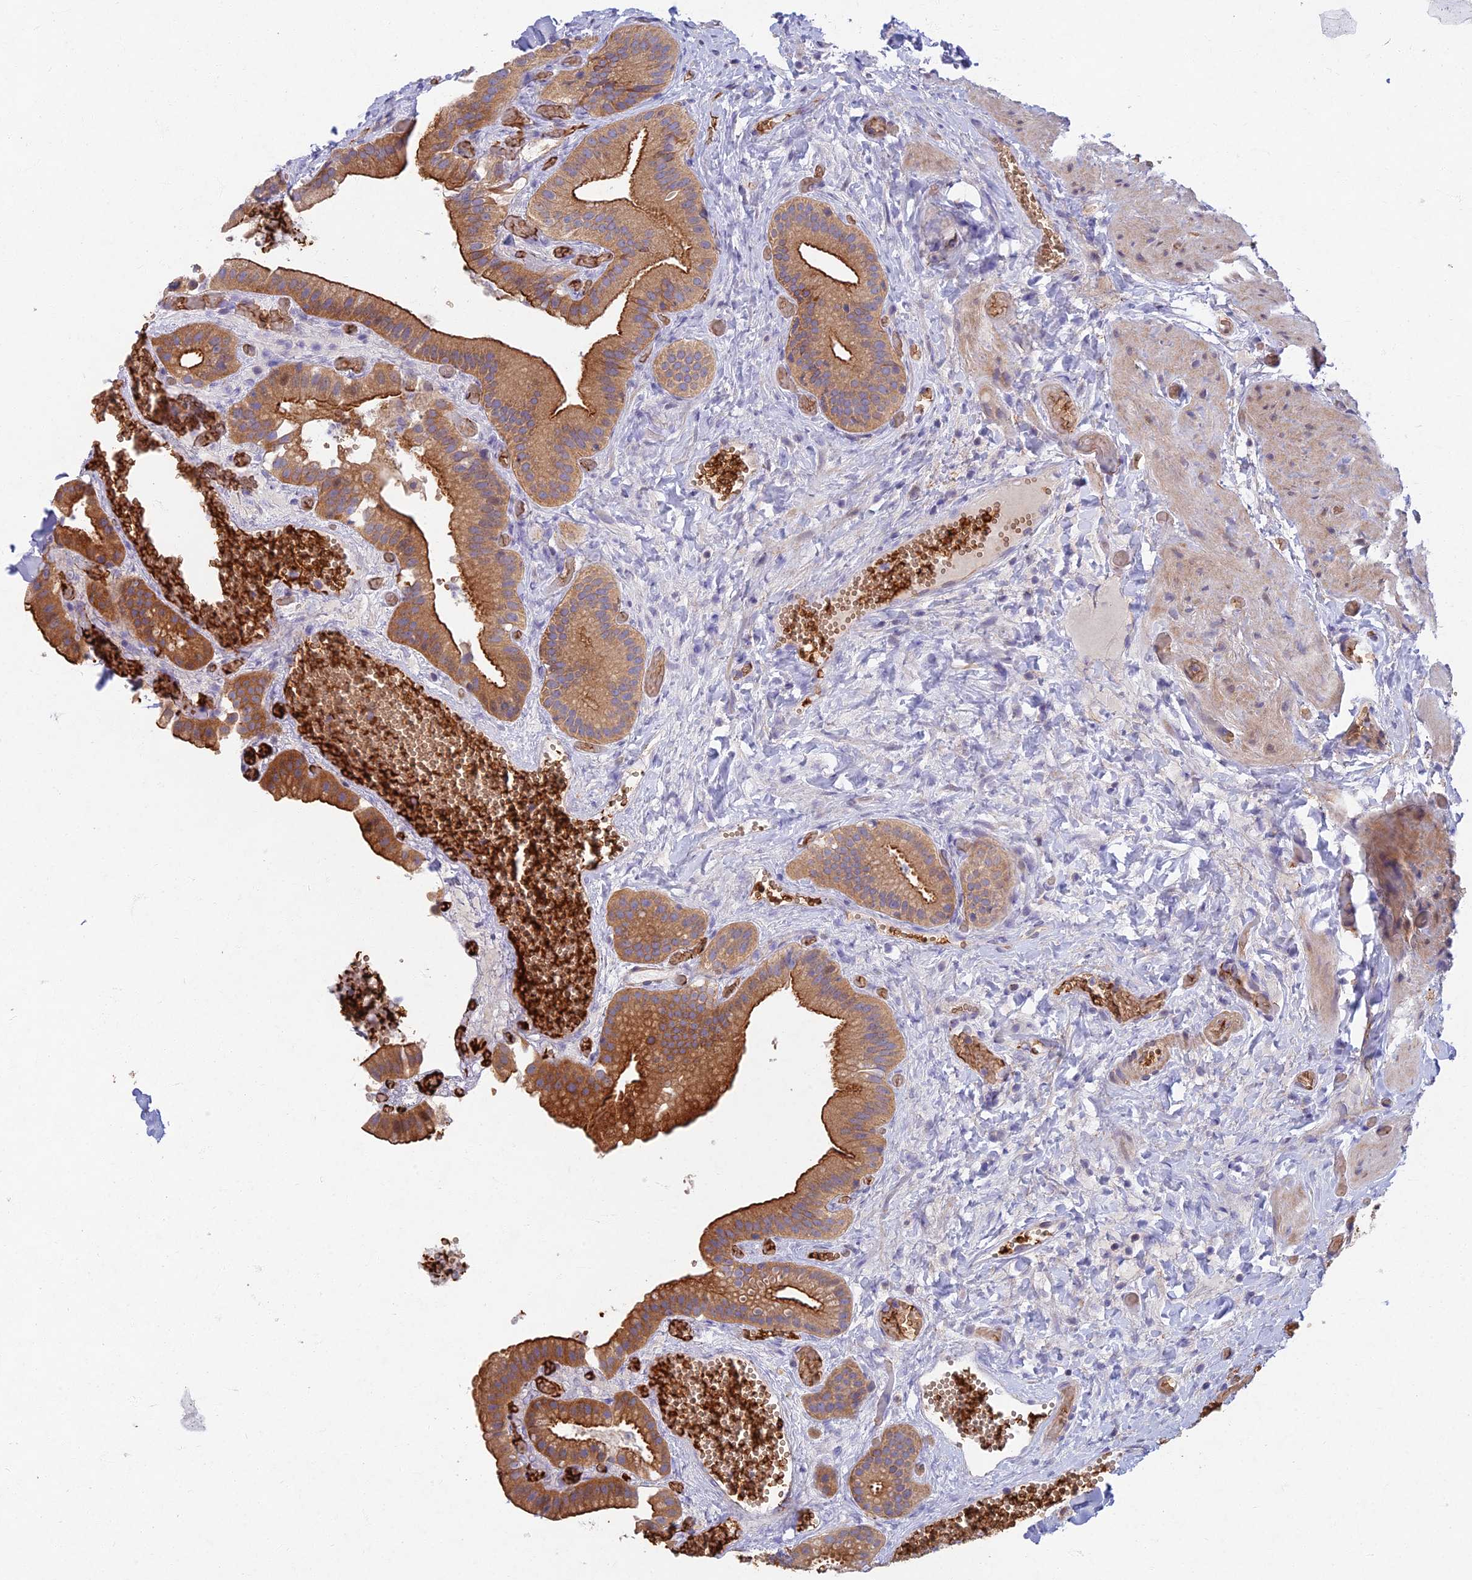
{"staining": {"intensity": "strong", "quantity": ">75%", "location": "cytoplasmic/membranous"}, "tissue": "gallbladder", "cell_type": "Glandular cells", "image_type": "normal", "snomed": [{"axis": "morphology", "description": "Normal tissue, NOS"}, {"axis": "topography", "description": "Gallbladder"}], "caption": "The histopathology image displays a brown stain indicating the presence of a protein in the cytoplasmic/membranous of glandular cells in gallbladder.", "gene": "RHBDL2", "patient": {"sex": "female", "age": 64}}